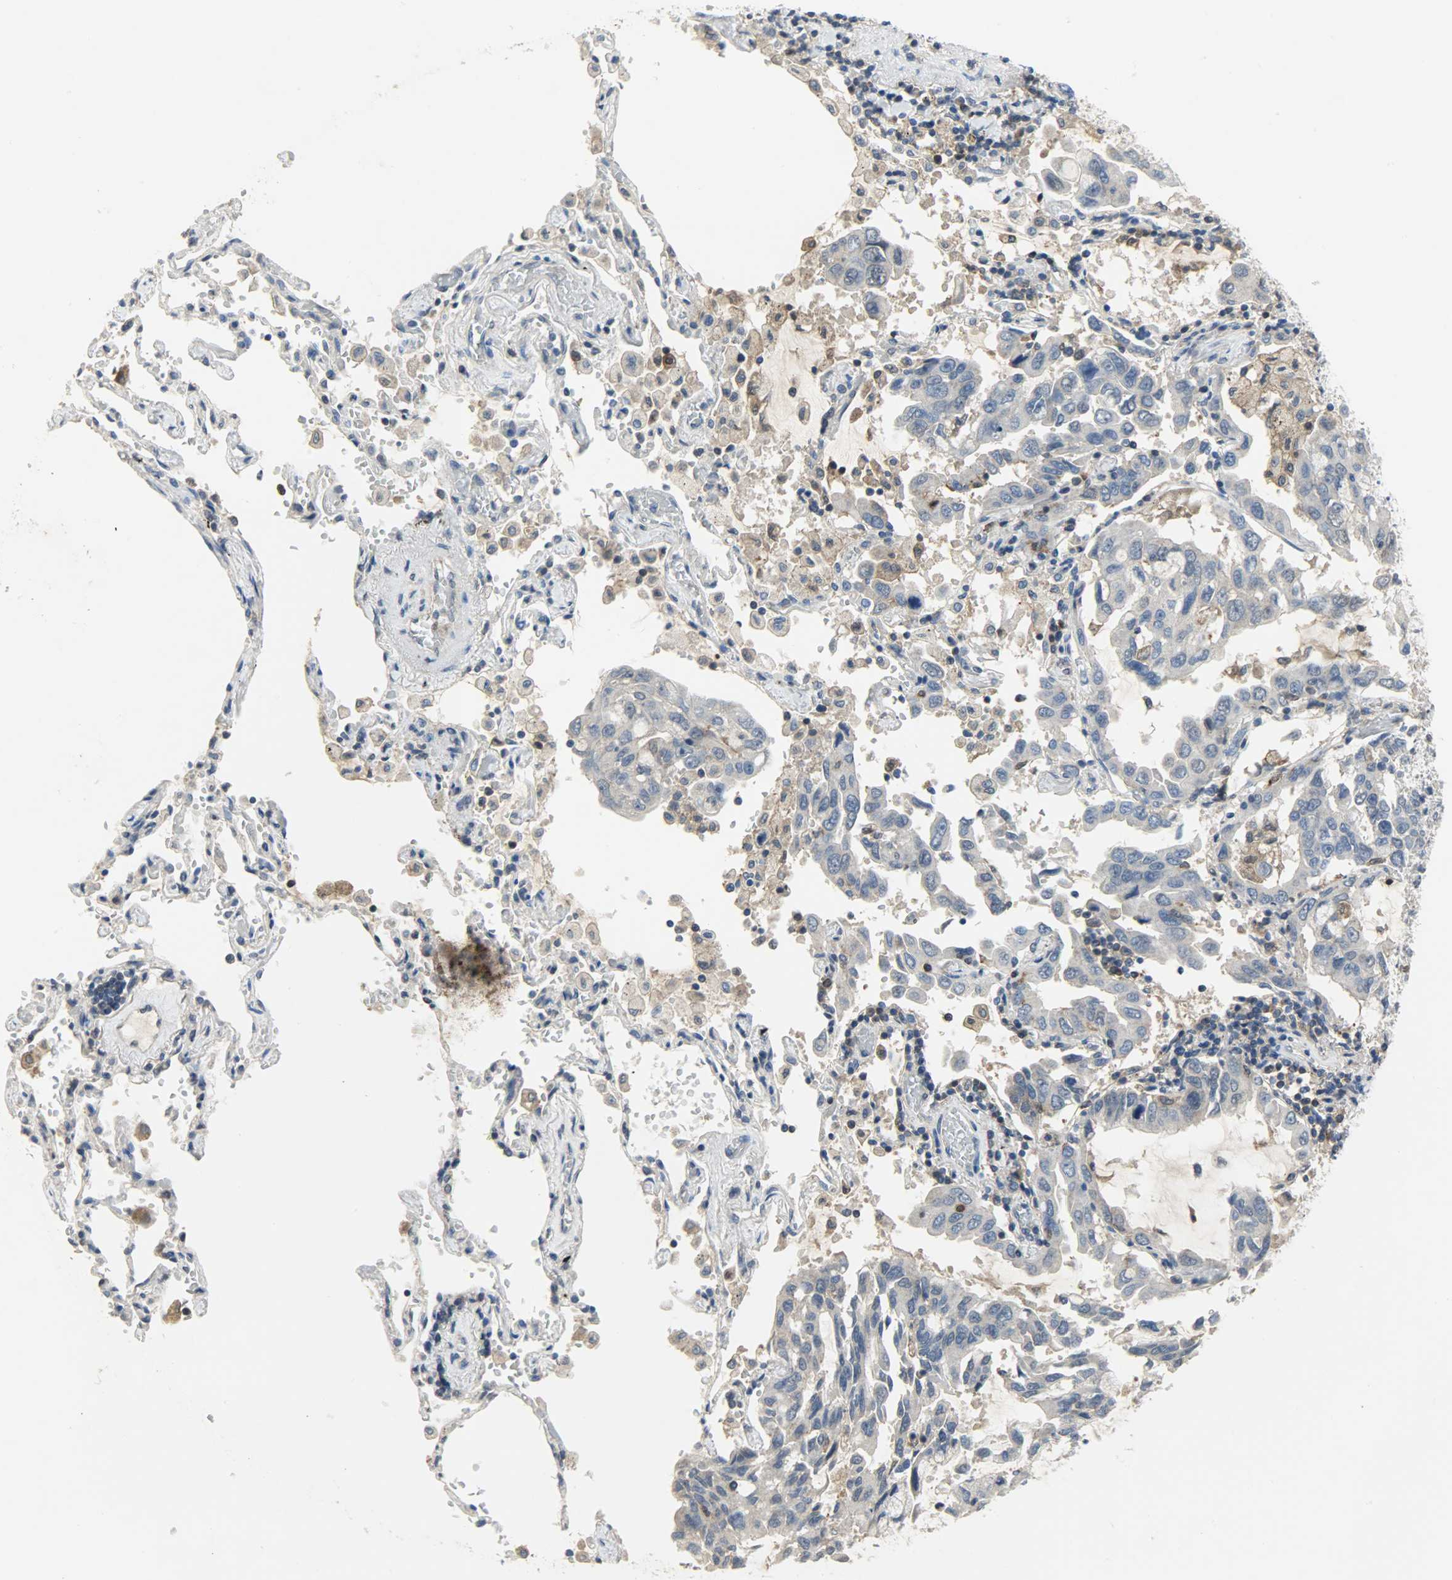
{"staining": {"intensity": "weak", "quantity": "25%-75%", "location": "cytoplasmic/membranous"}, "tissue": "lung cancer", "cell_type": "Tumor cells", "image_type": "cancer", "snomed": [{"axis": "morphology", "description": "Adenocarcinoma, NOS"}, {"axis": "topography", "description": "Lung"}], "caption": "A brown stain highlights weak cytoplasmic/membranous staining of a protein in lung cancer (adenocarcinoma) tumor cells. Nuclei are stained in blue.", "gene": "TRIM21", "patient": {"sex": "male", "age": 64}}